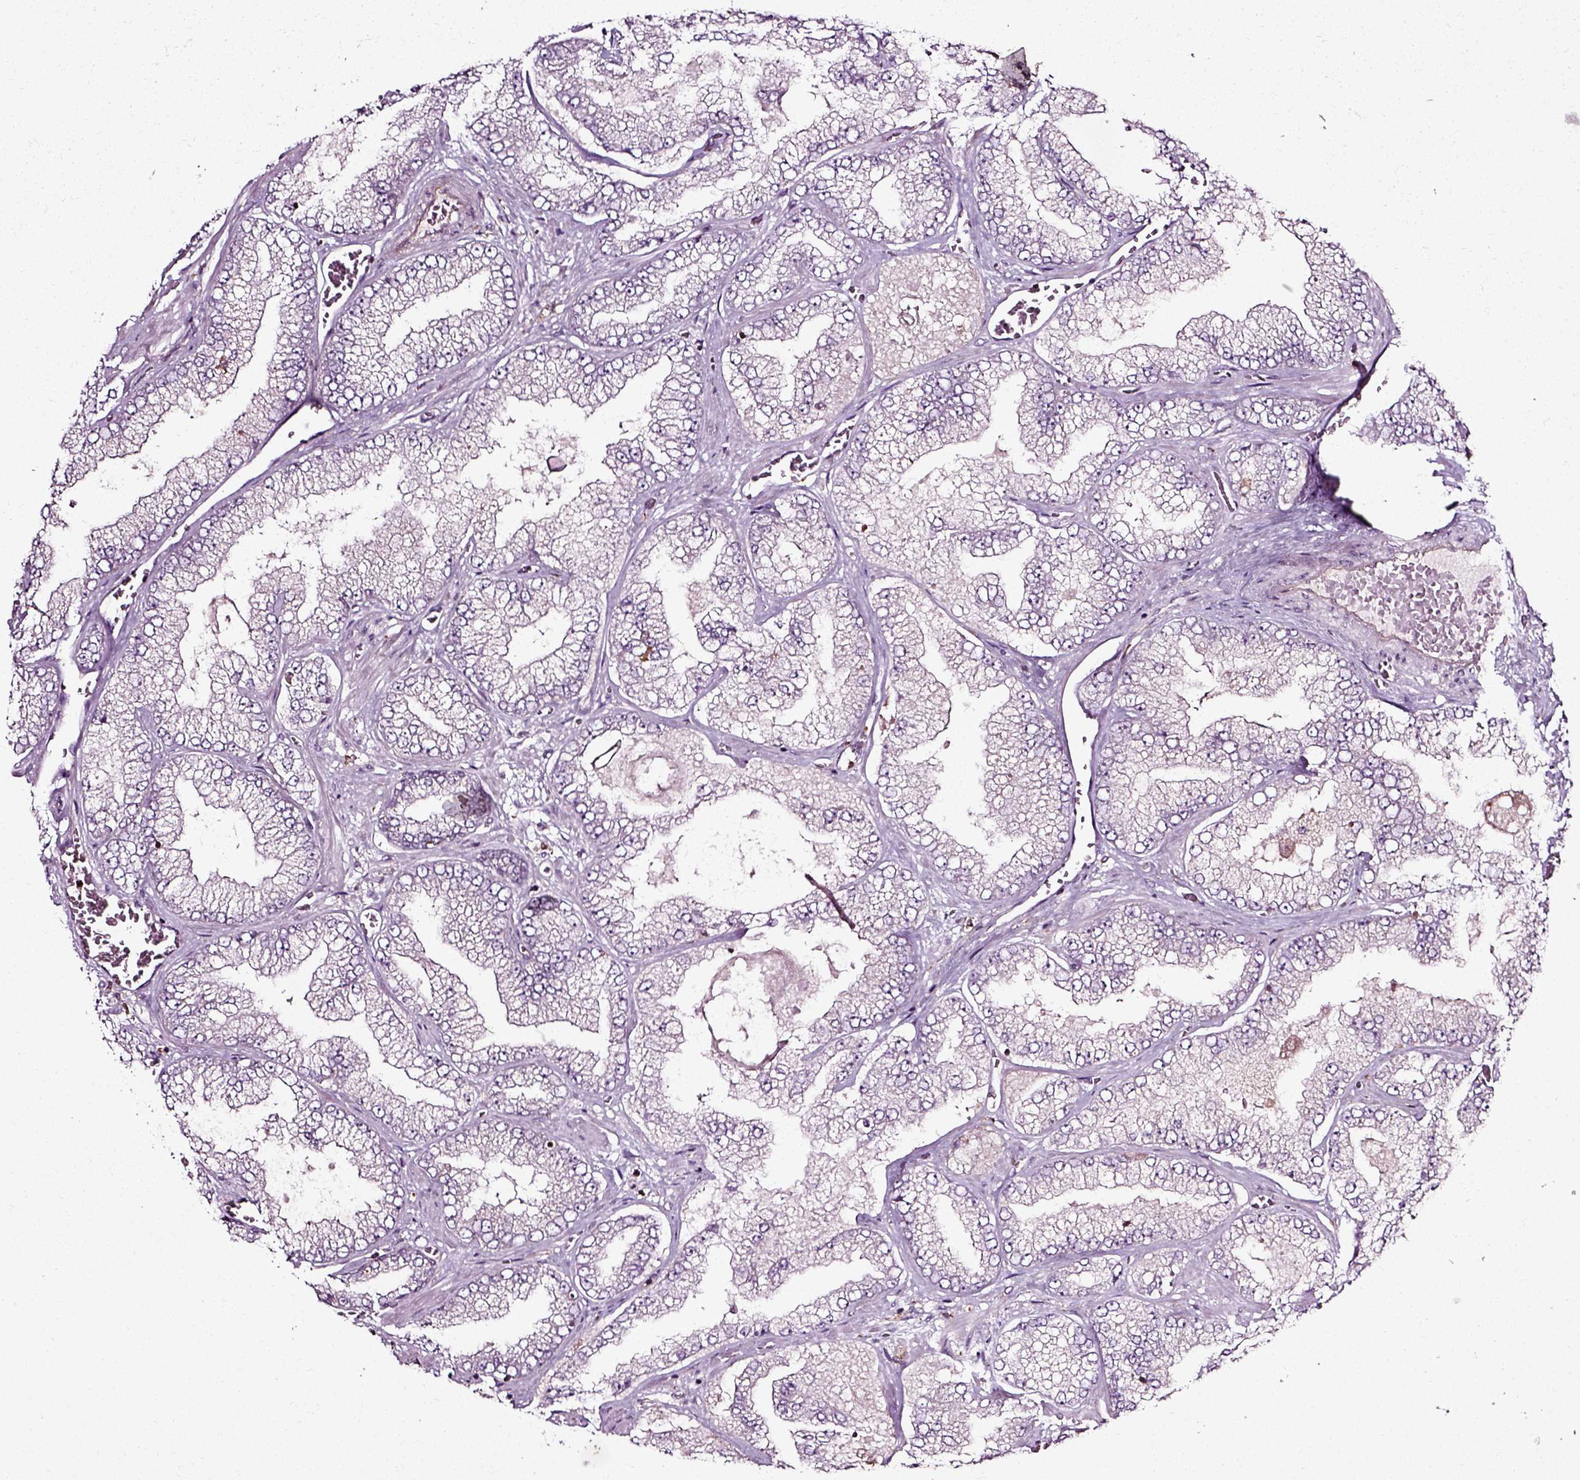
{"staining": {"intensity": "negative", "quantity": "none", "location": "none"}, "tissue": "prostate cancer", "cell_type": "Tumor cells", "image_type": "cancer", "snomed": [{"axis": "morphology", "description": "Adenocarcinoma, Low grade"}, {"axis": "topography", "description": "Prostate"}], "caption": "This is an immunohistochemistry (IHC) image of human prostate cancer. There is no expression in tumor cells.", "gene": "RHOF", "patient": {"sex": "male", "age": 57}}